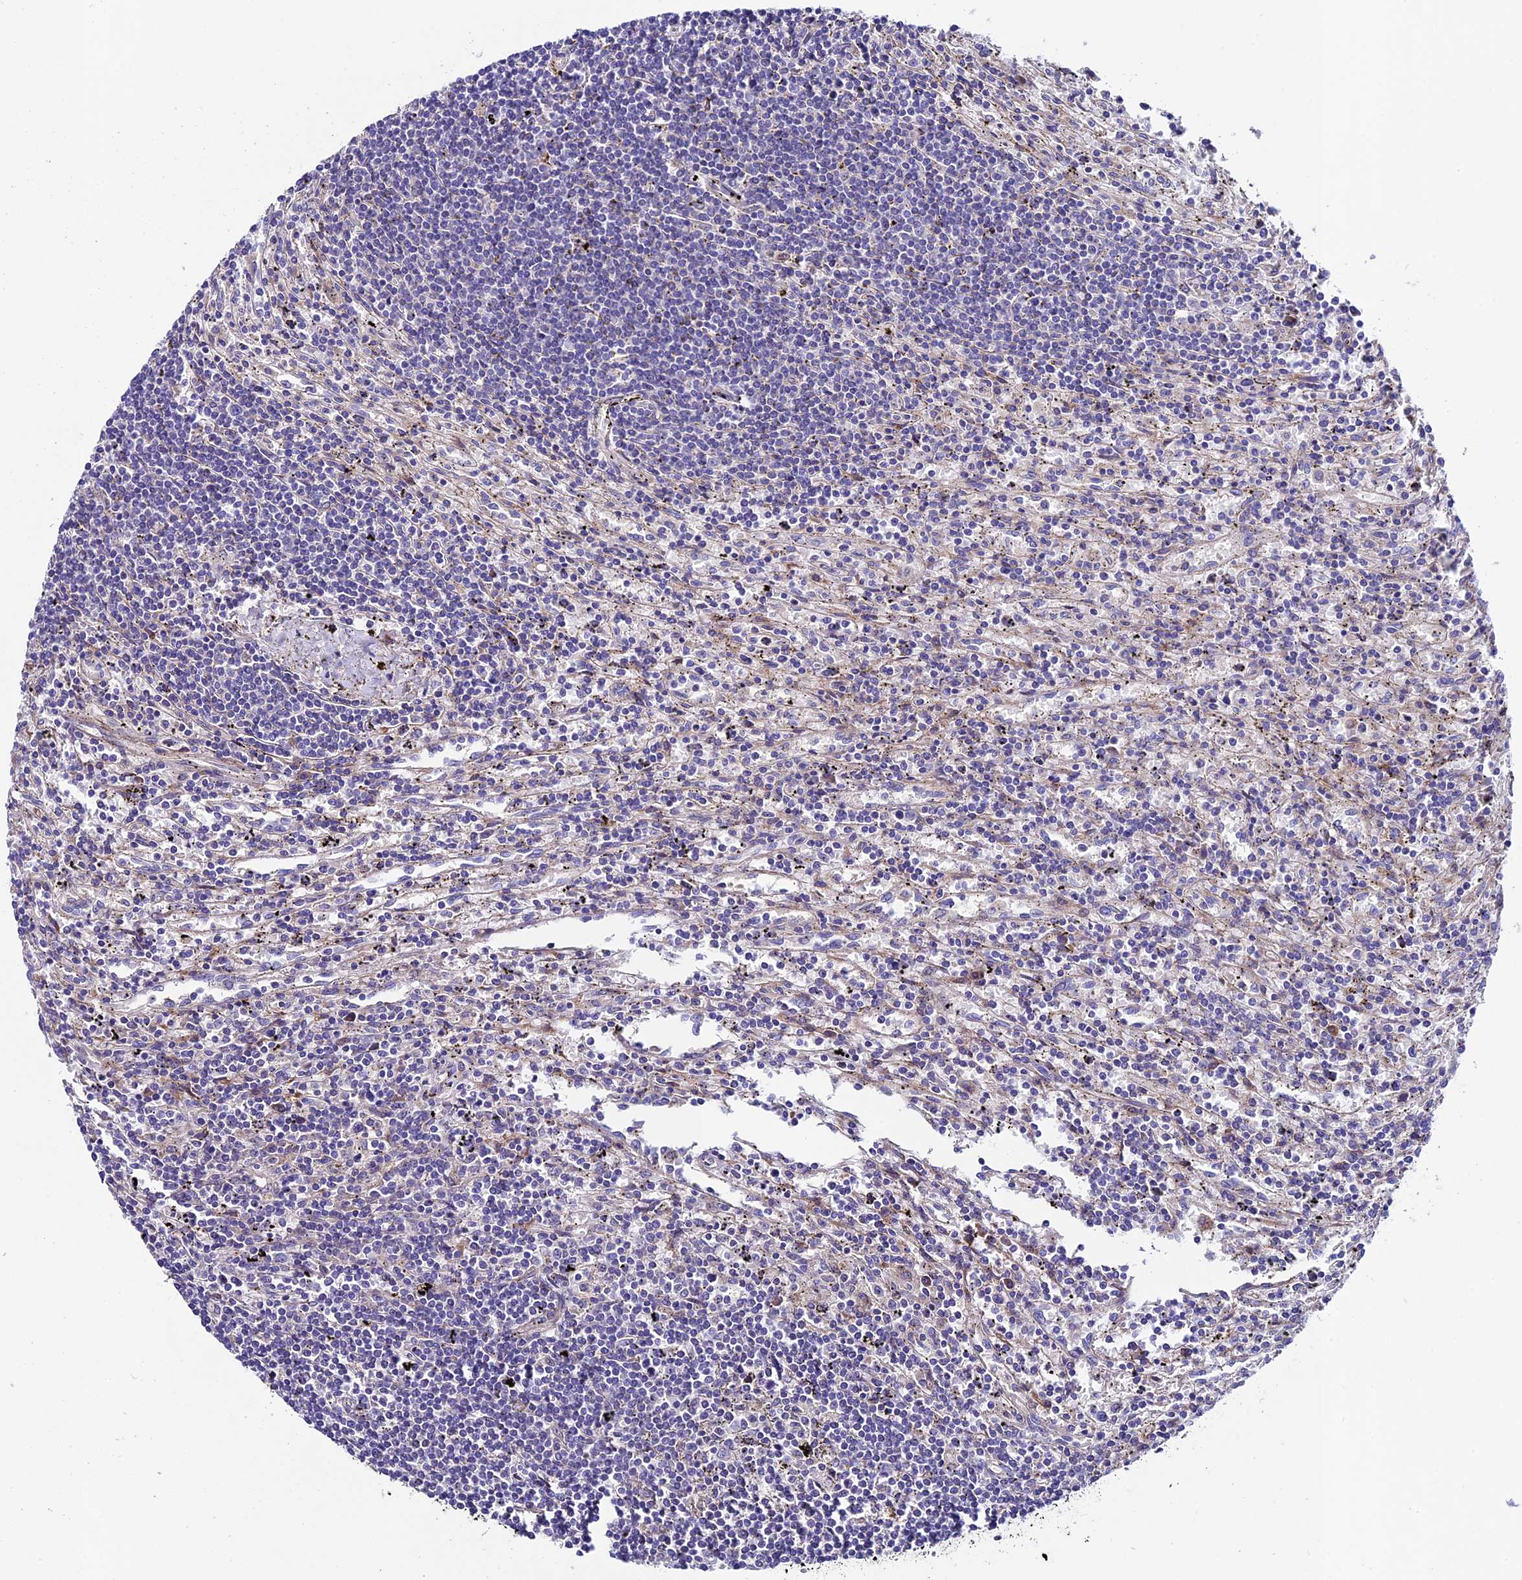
{"staining": {"intensity": "negative", "quantity": "none", "location": "none"}, "tissue": "lymphoma", "cell_type": "Tumor cells", "image_type": "cancer", "snomed": [{"axis": "morphology", "description": "Malignant lymphoma, non-Hodgkin's type, Low grade"}, {"axis": "topography", "description": "Spleen"}], "caption": "Tumor cells are negative for brown protein staining in lymphoma.", "gene": "PIGU", "patient": {"sex": "male", "age": 76}}